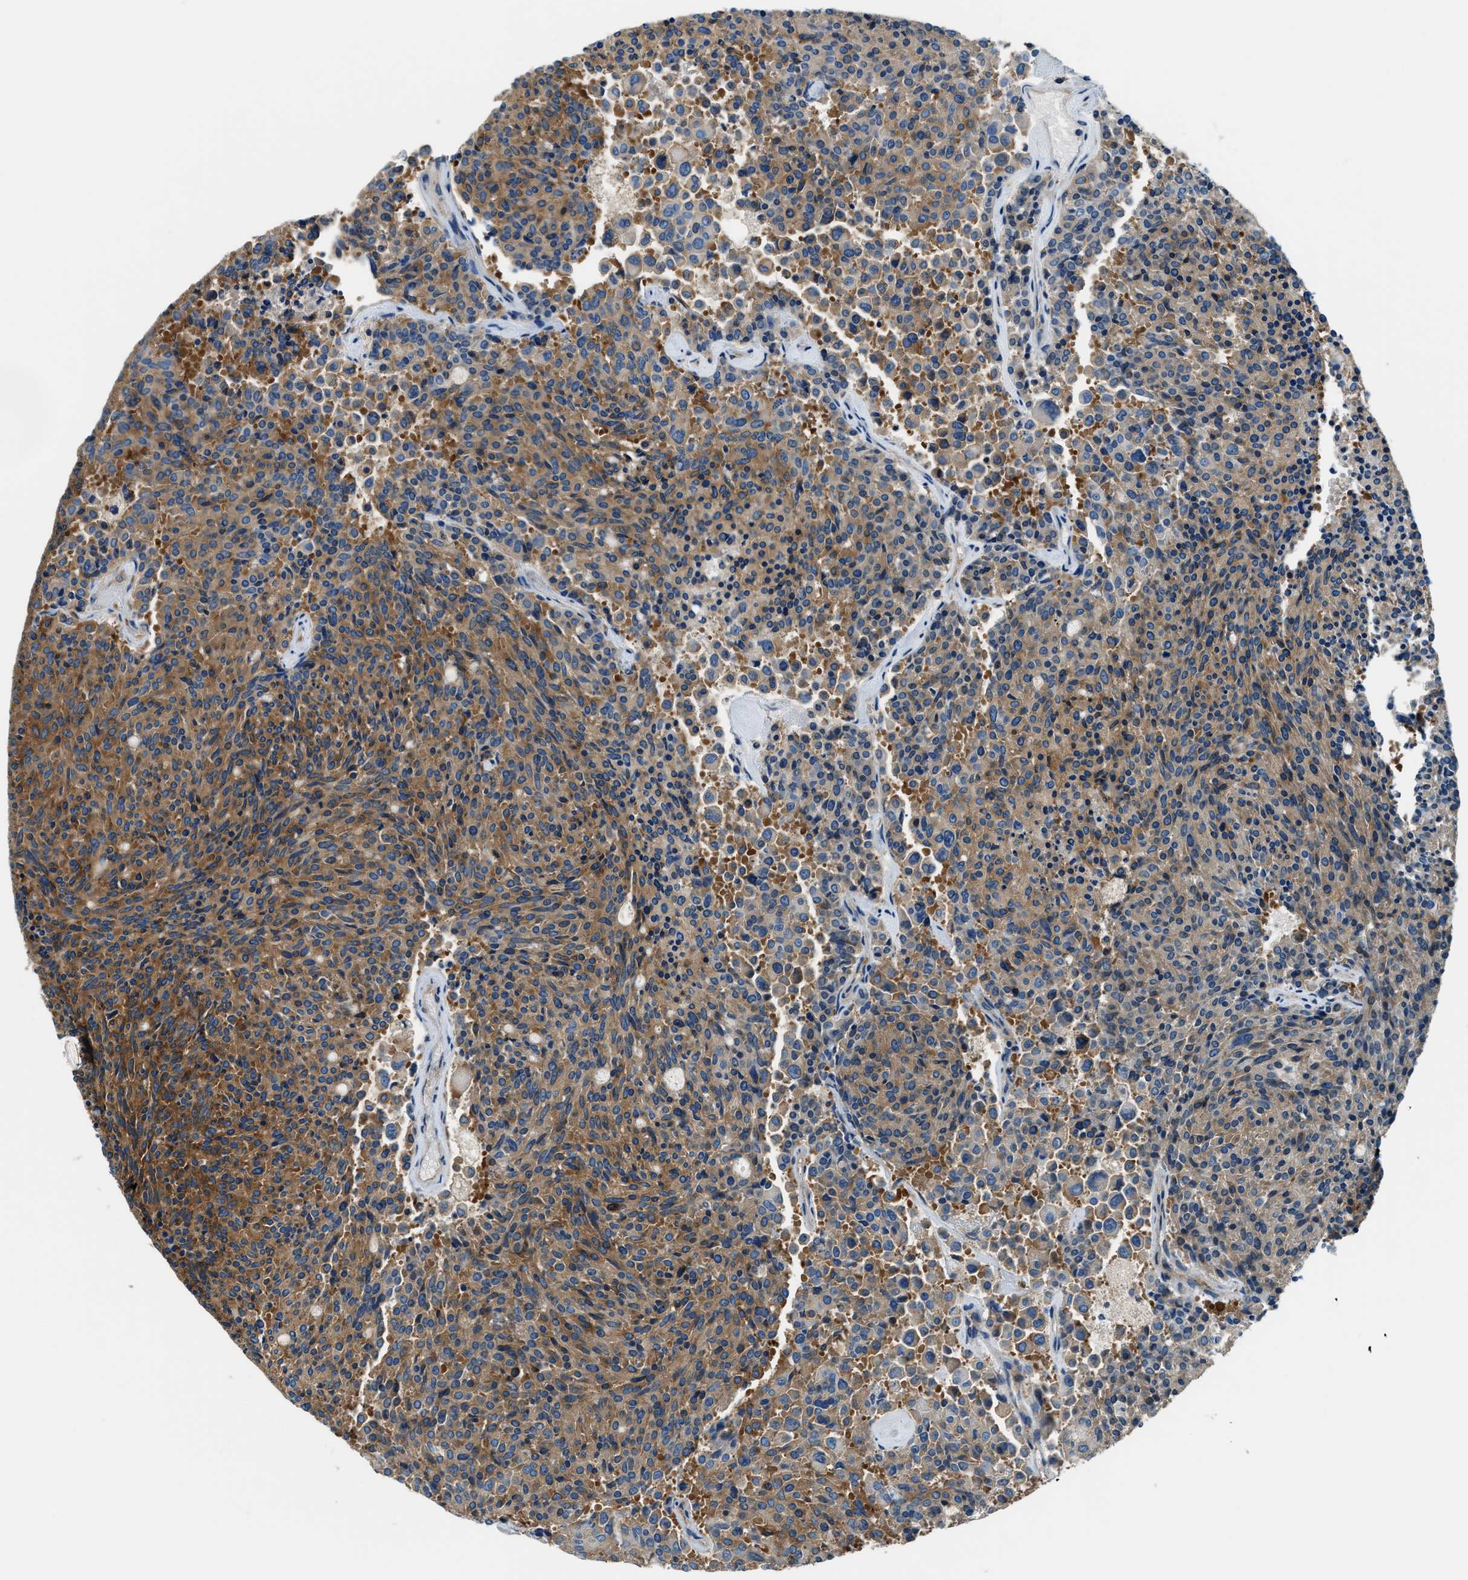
{"staining": {"intensity": "moderate", "quantity": ">75%", "location": "cytoplasmic/membranous"}, "tissue": "carcinoid", "cell_type": "Tumor cells", "image_type": "cancer", "snomed": [{"axis": "morphology", "description": "Carcinoid, malignant, NOS"}, {"axis": "topography", "description": "Pancreas"}], "caption": "Malignant carcinoid stained with DAB immunohistochemistry displays medium levels of moderate cytoplasmic/membranous expression in about >75% of tumor cells. The staining was performed using DAB, with brown indicating positive protein expression. Nuclei are stained blue with hematoxylin.", "gene": "EEA1", "patient": {"sex": "female", "age": 54}}